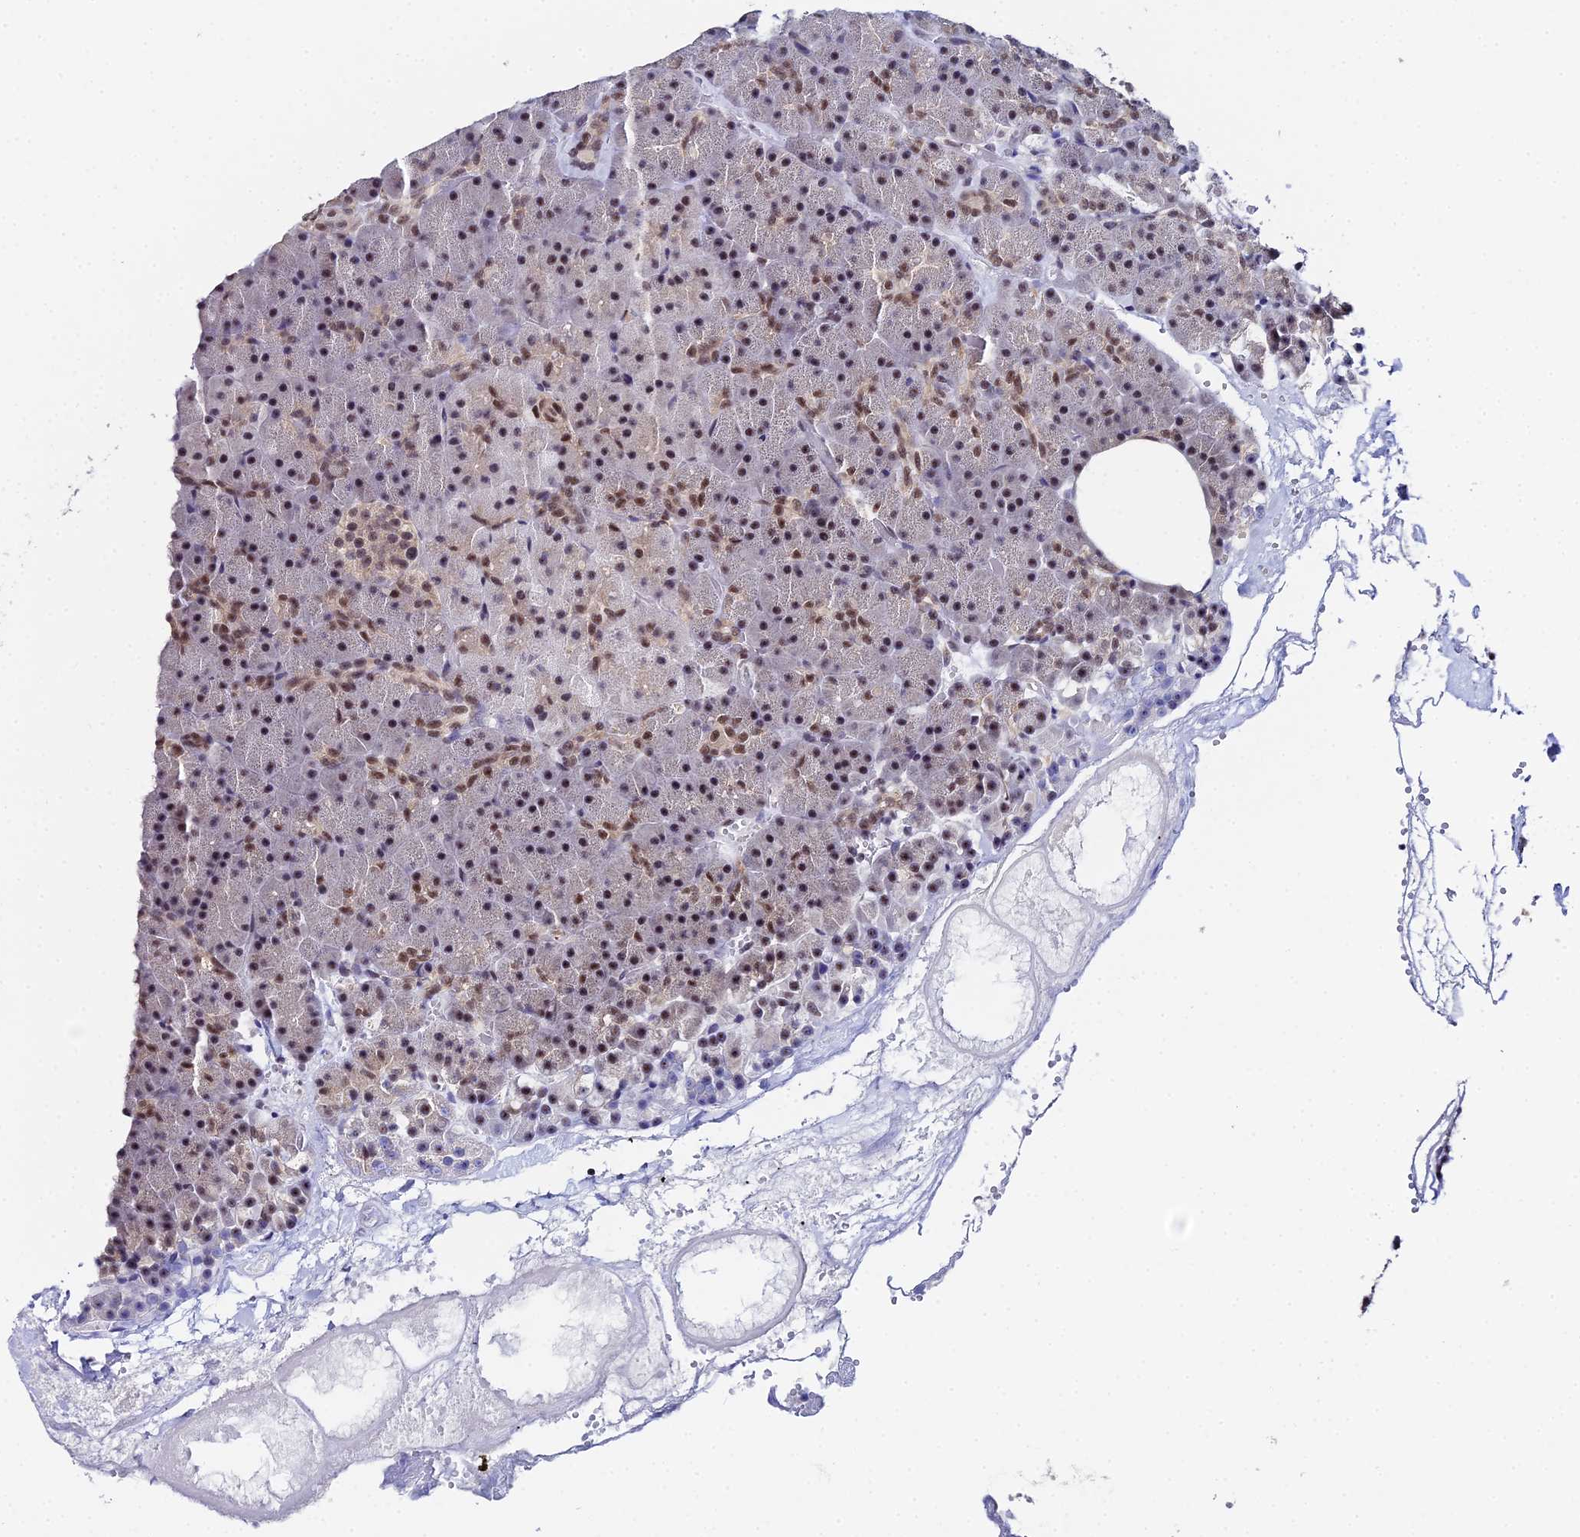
{"staining": {"intensity": "strong", "quantity": "25%-75%", "location": "nuclear"}, "tissue": "pancreas", "cell_type": "Exocrine glandular cells", "image_type": "normal", "snomed": [{"axis": "morphology", "description": "Normal tissue, NOS"}, {"axis": "topography", "description": "Pancreas"}], "caption": "DAB immunohistochemical staining of normal human pancreas demonstrates strong nuclear protein expression in approximately 25%-75% of exocrine glandular cells.", "gene": "MAGOHB", "patient": {"sex": "male", "age": 36}}